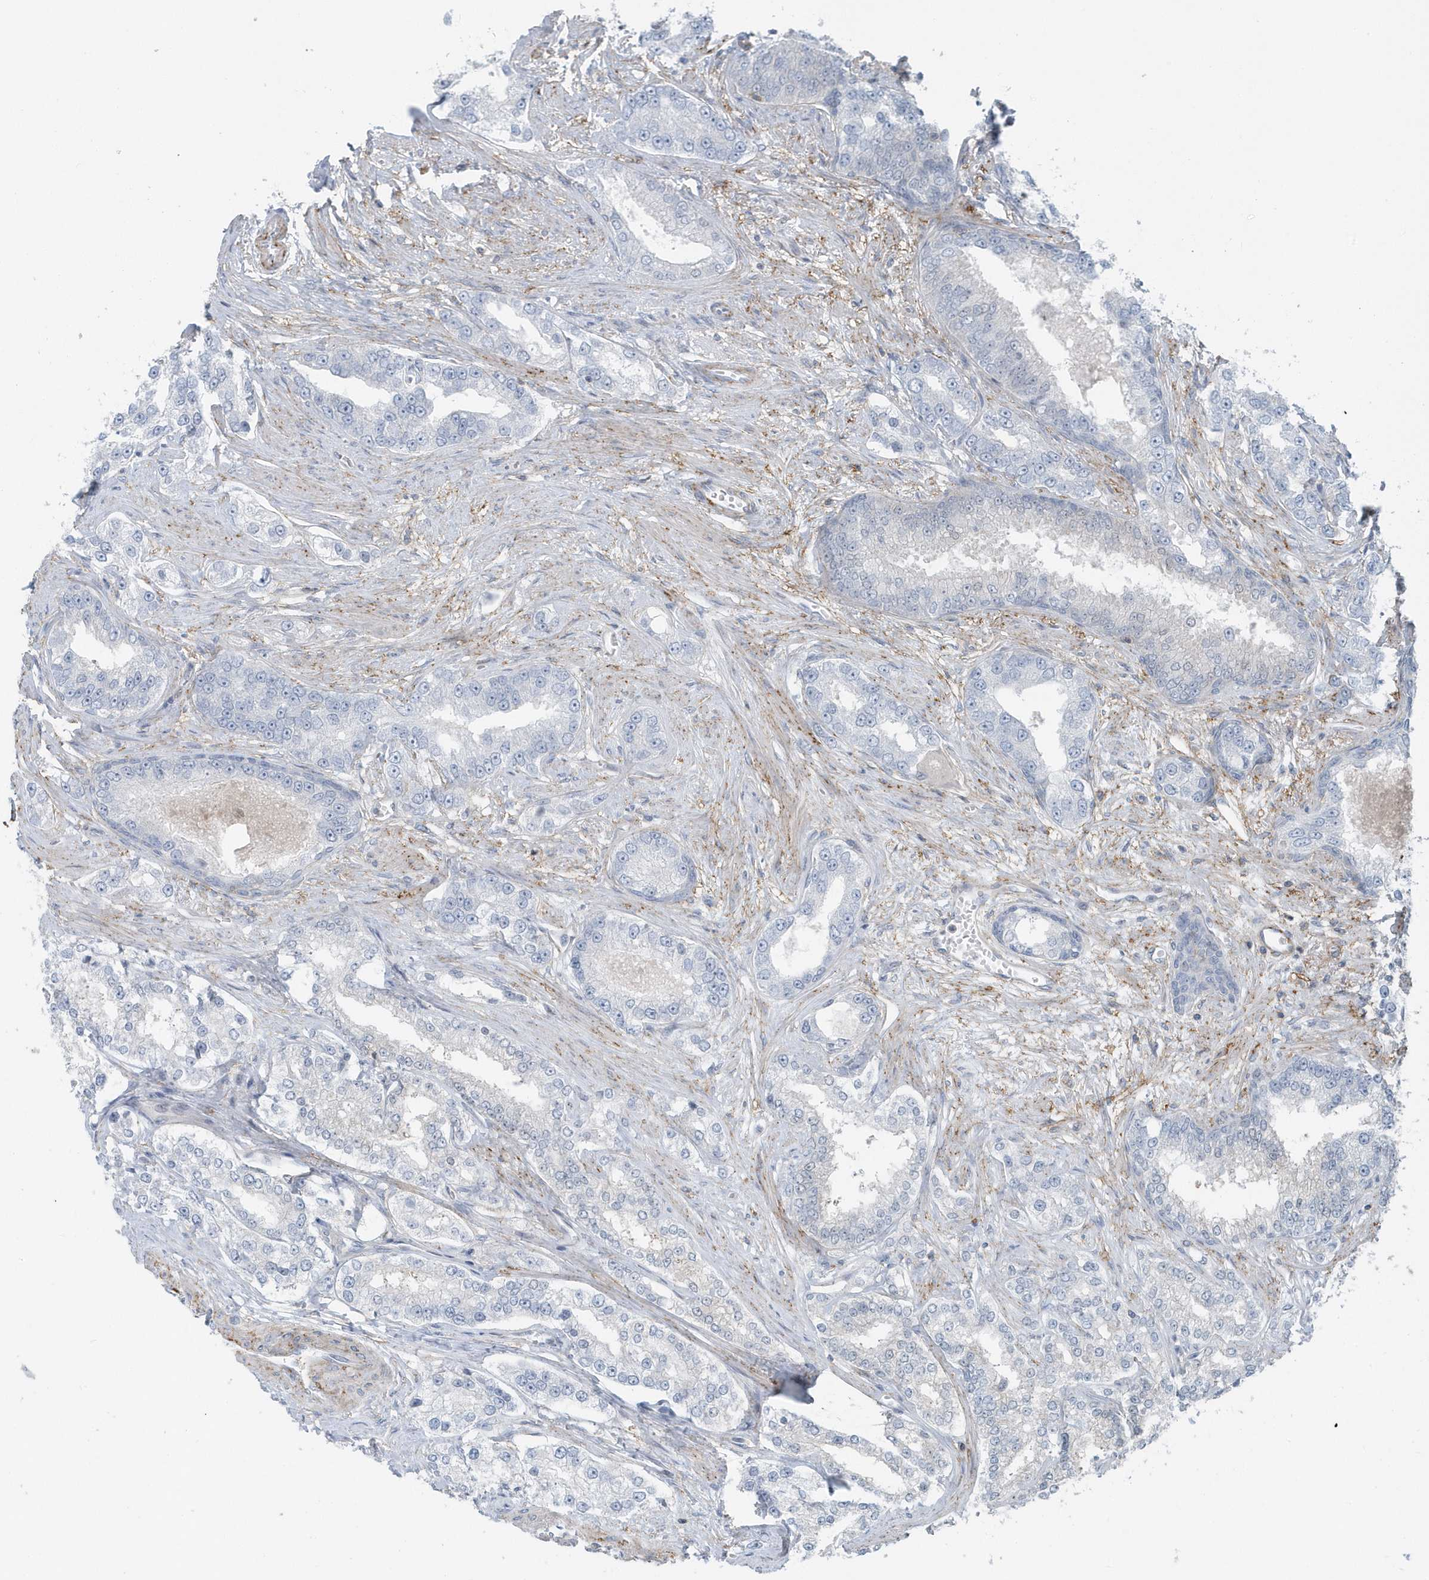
{"staining": {"intensity": "negative", "quantity": "none", "location": "none"}, "tissue": "prostate cancer", "cell_type": "Tumor cells", "image_type": "cancer", "snomed": [{"axis": "morphology", "description": "Normal tissue, NOS"}, {"axis": "morphology", "description": "Adenocarcinoma, High grade"}, {"axis": "topography", "description": "Prostate"}], "caption": "DAB (3,3'-diaminobenzidine) immunohistochemical staining of human prostate adenocarcinoma (high-grade) displays no significant staining in tumor cells. (Brightfield microscopy of DAB IHC at high magnification).", "gene": "CACNB2", "patient": {"sex": "male", "age": 83}}